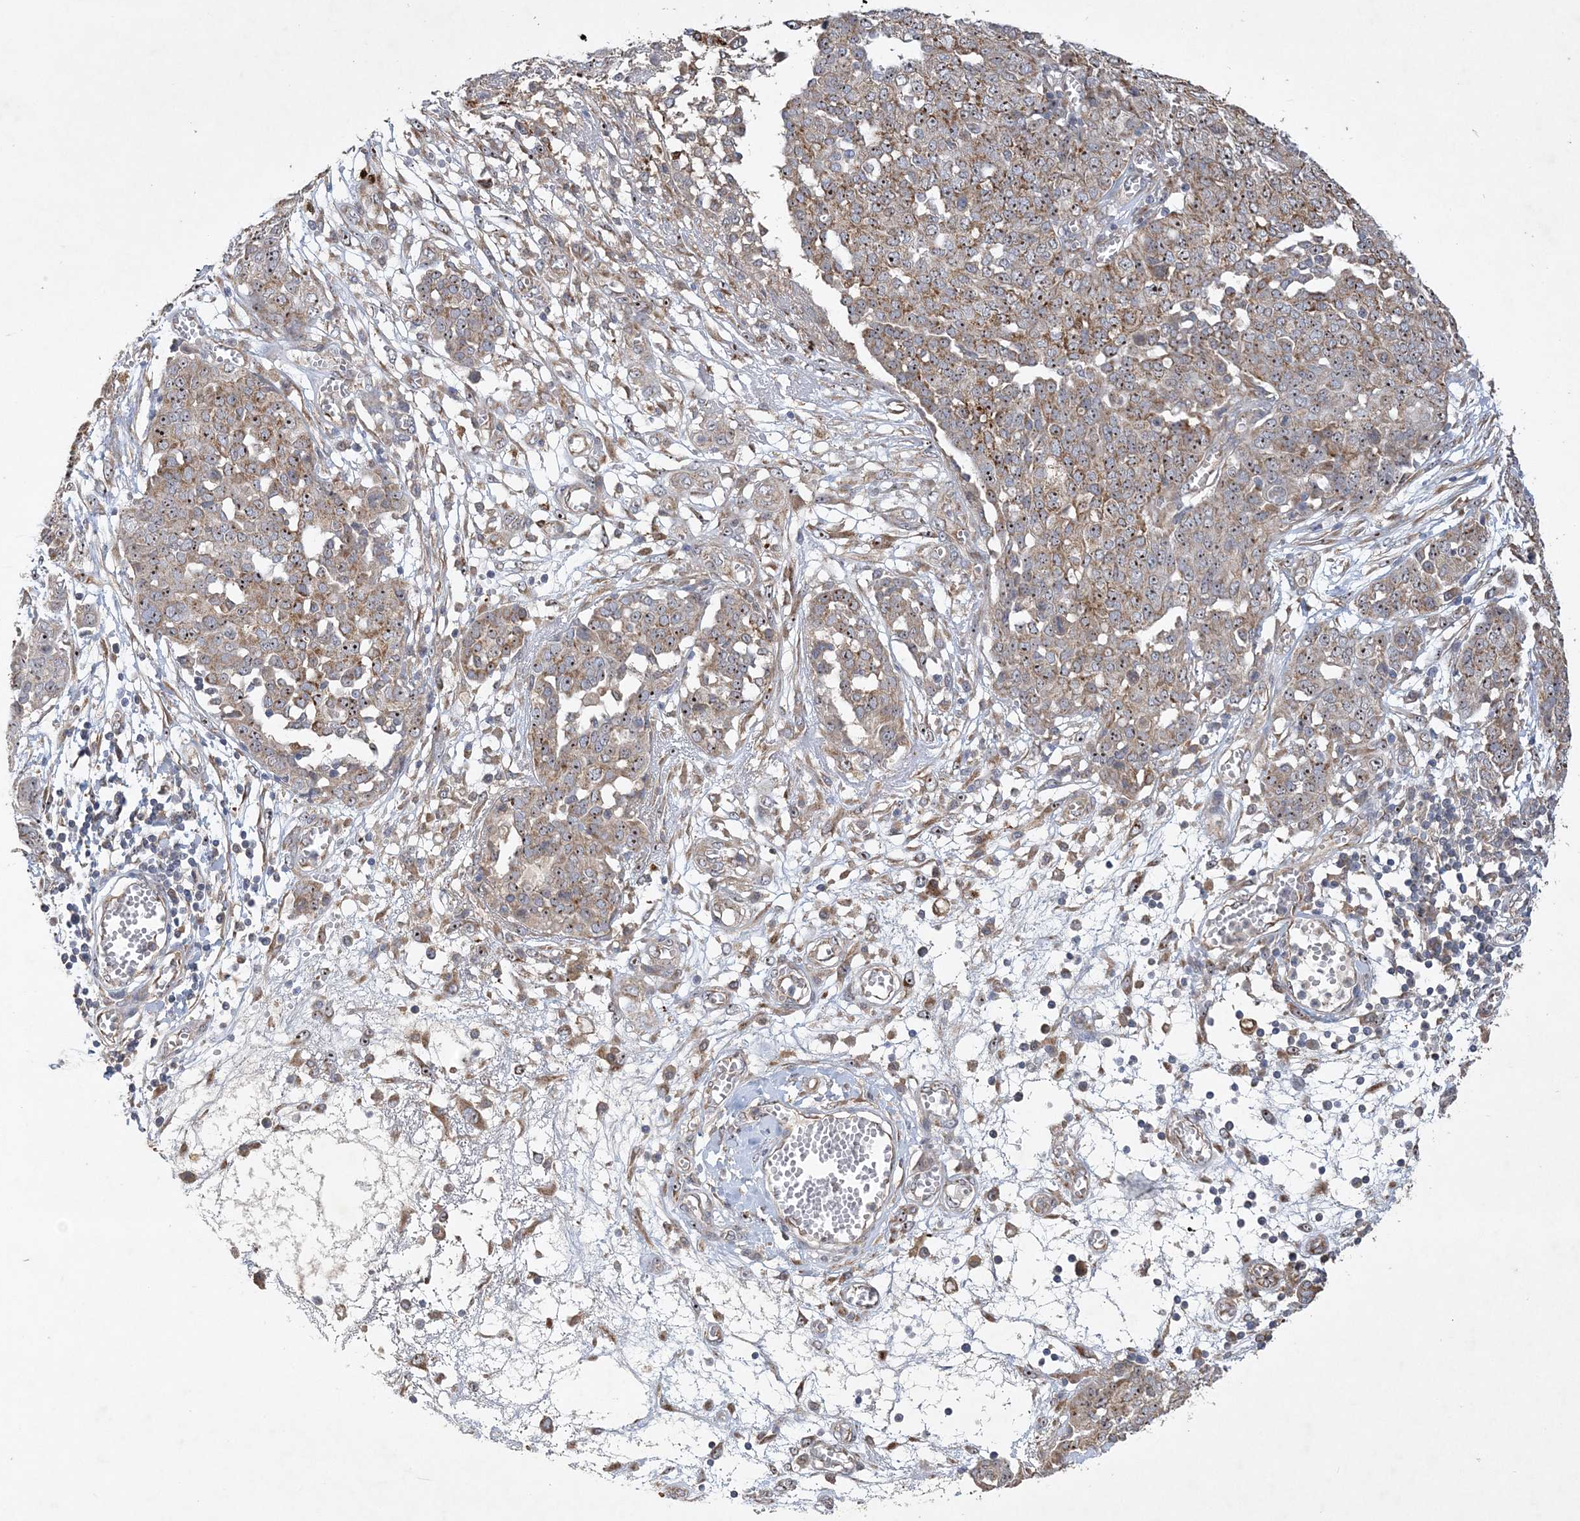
{"staining": {"intensity": "moderate", "quantity": ">75%", "location": "cytoplasmic/membranous,nuclear"}, "tissue": "ovarian cancer", "cell_type": "Tumor cells", "image_type": "cancer", "snomed": [{"axis": "morphology", "description": "Cystadenocarcinoma, serous, NOS"}, {"axis": "topography", "description": "Soft tissue"}, {"axis": "topography", "description": "Ovary"}], "caption": "An image of human ovarian cancer stained for a protein shows moderate cytoplasmic/membranous and nuclear brown staining in tumor cells.", "gene": "FEZ2", "patient": {"sex": "female", "age": 57}}